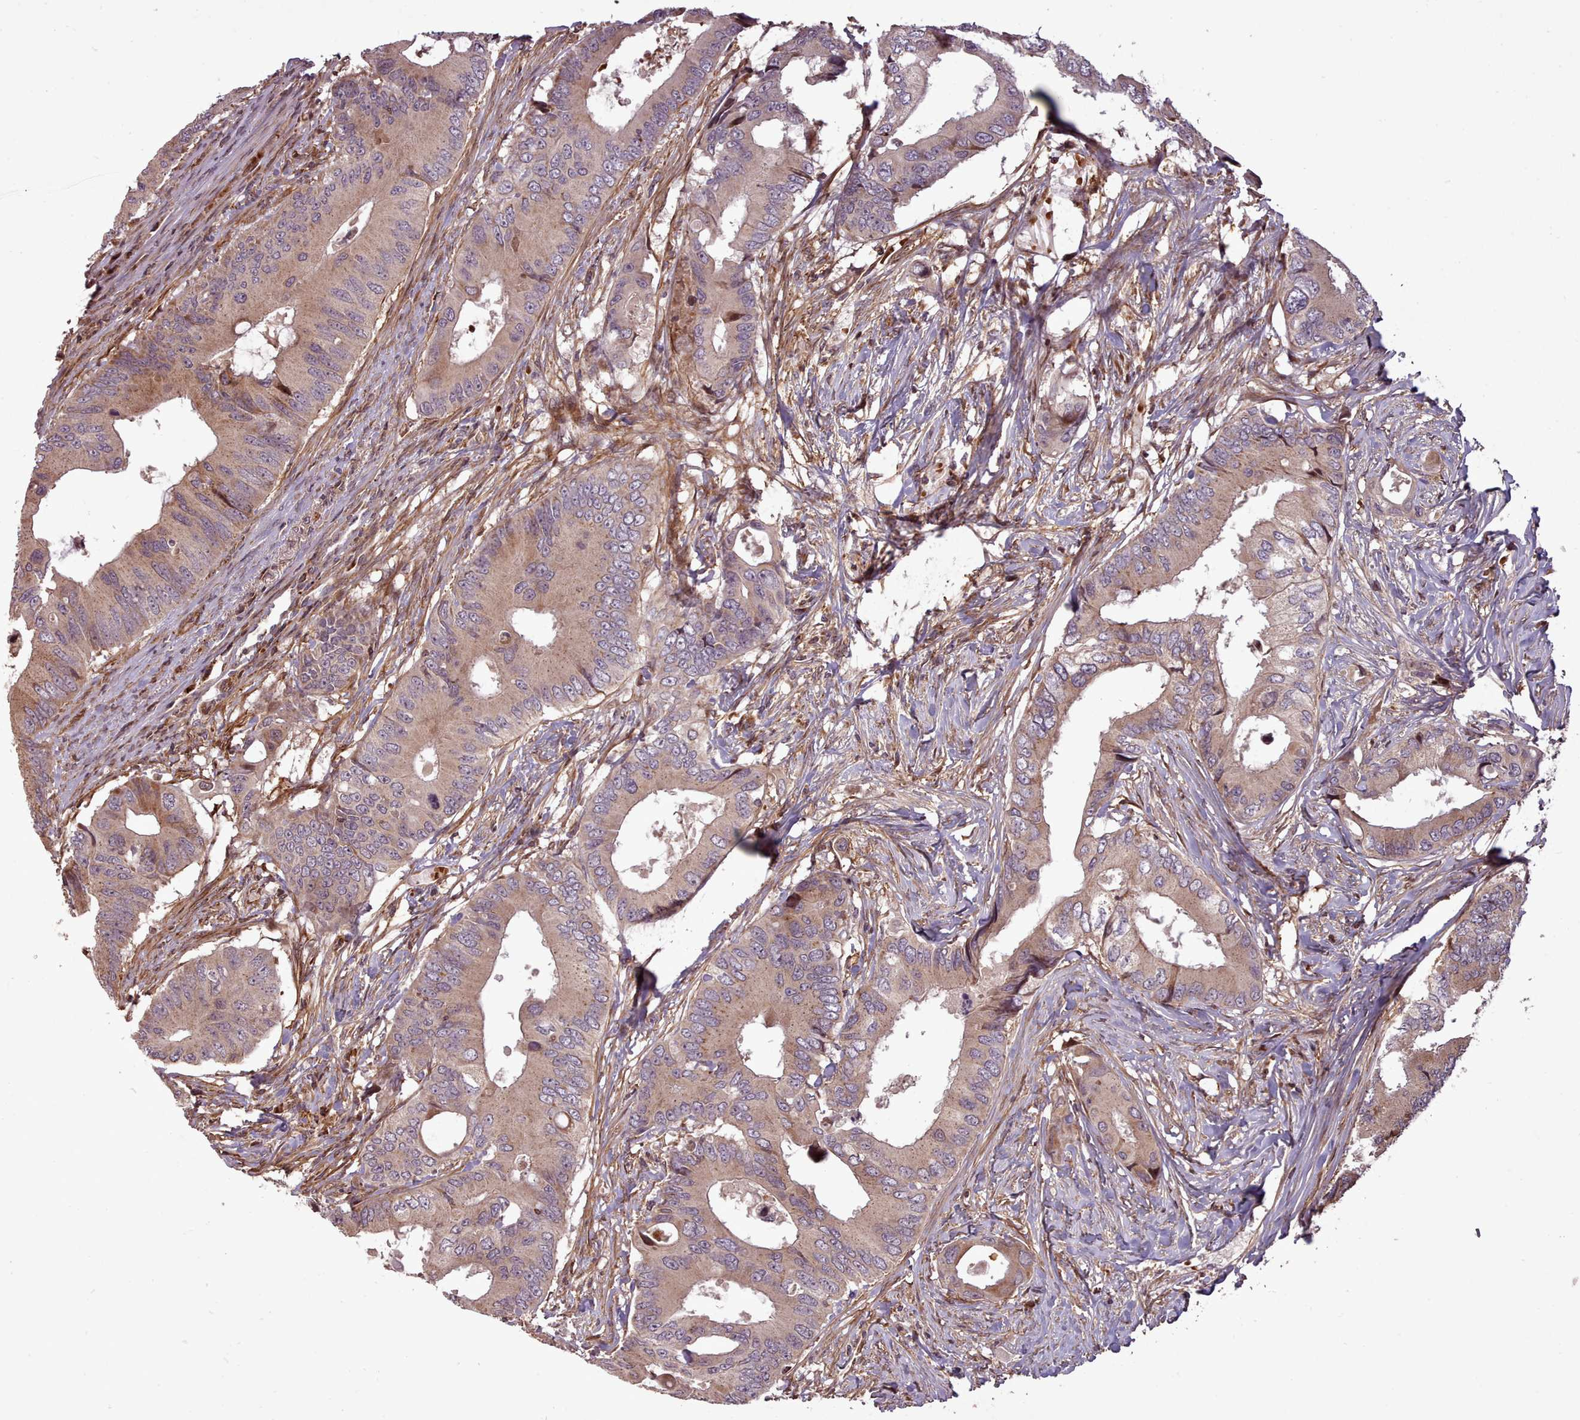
{"staining": {"intensity": "weak", "quantity": ">75%", "location": "cytoplasmic/membranous"}, "tissue": "colorectal cancer", "cell_type": "Tumor cells", "image_type": "cancer", "snomed": [{"axis": "morphology", "description": "Adenocarcinoma, NOS"}, {"axis": "topography", "description": "Colon"}], "caption": "This photomicrograph shows immunohistochemistry (IHC) staining of human adenocarcinoma (colorectal), with low weak cytoplasmic/membranous expression in approximately >75% of tumor cells.", "gene": "NLRP7", "patient": {"sex": "male", "age": 71}}